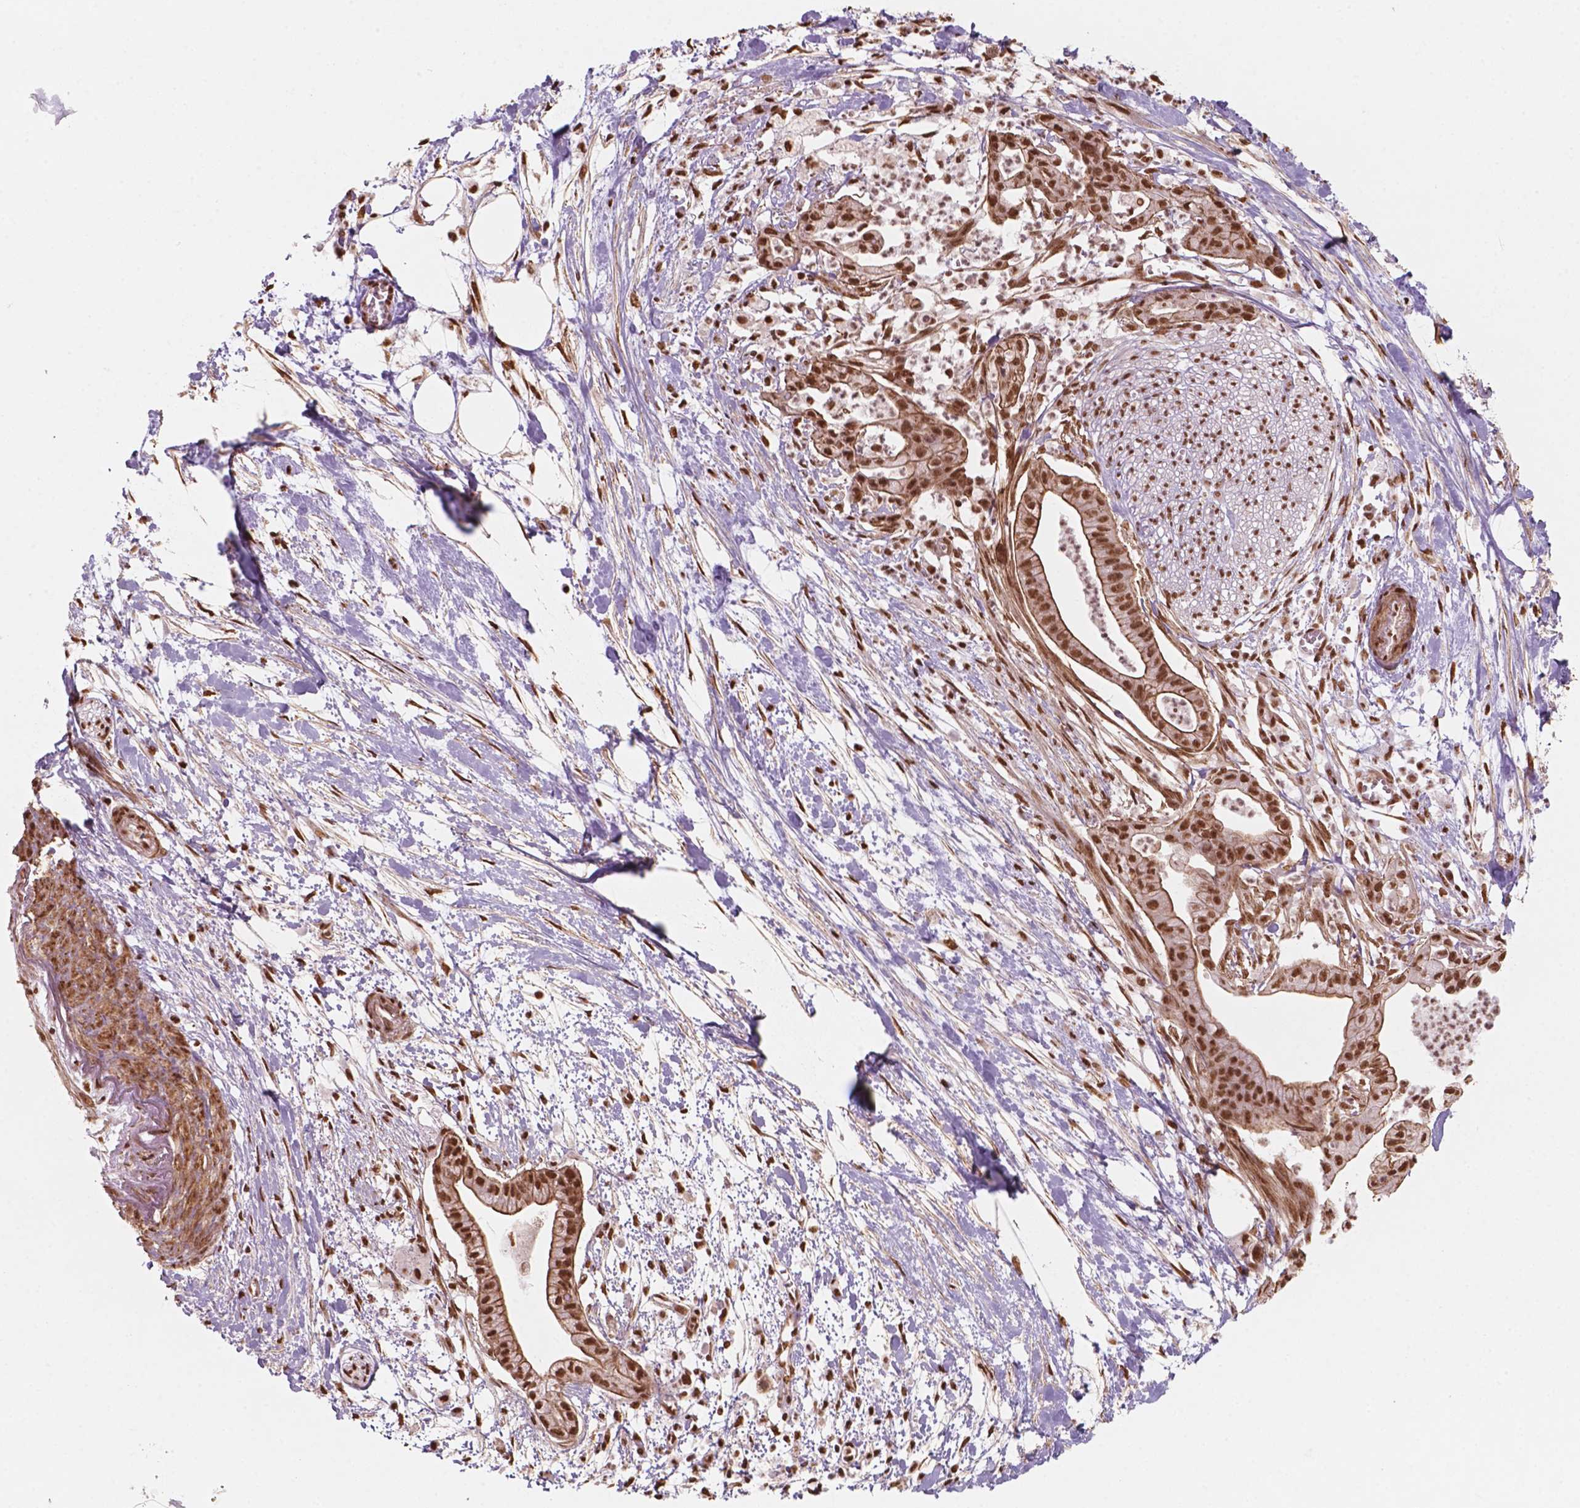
{"staining": {"intensity": "moderate", "quantity": ">75%", "location": "nuclear"}, "tissue": "pancreatic cancer", "cell_type": "Tumor cells", "image_type": "cancer", "snomed": [{"axis": "morphology", "description": "Normal tissue, NOS"}, {"axis": "morphology", "description": "Adenocarcinoma, NOS"}, {"axis": "topography", "description": "Lymph node"}, {"axis": "topography", "description": "Pancreas"}], "caption": "Immunohistochemistry (IHC) photomicrograph of neoplastic tissue: pancreatic cancer (adenocarcinoma) stained using immunohistochemistry displays medium levels of moderate protein expression localized specifically in the nuclear of tumor cells, appearing as a nuclear brown color.", "gene": "GTF3C5", "patient": {"sex": "female", "age": 58}}